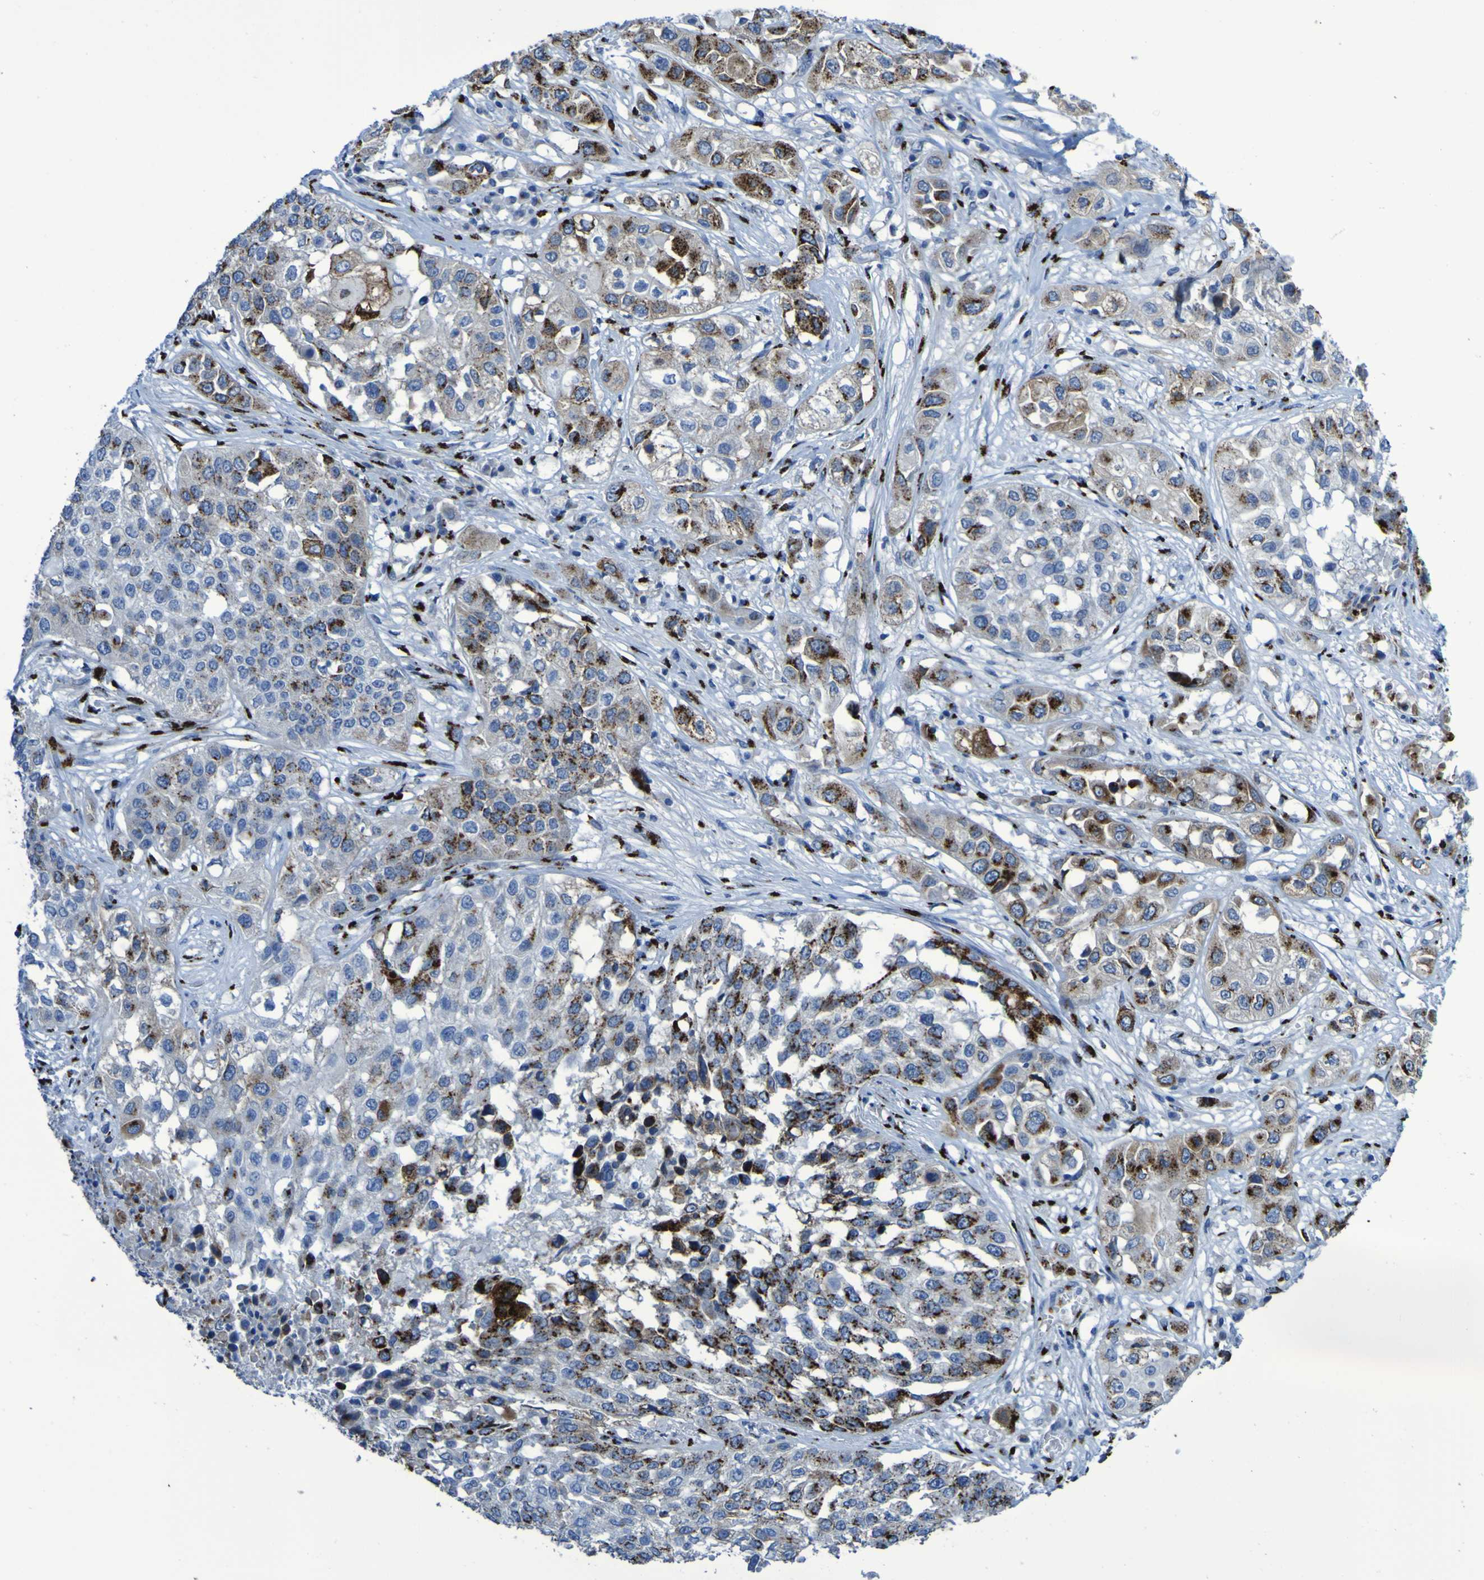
{"staining": {"intensity": "strong", "quantity": "25%-75%", "location": "cytoplasmic/membranous"}, "tissue": "lung cancer", "cell_type": "Tumor cells", "image_type": "cancer", "snomed": [{"axis": "morphology", "description": "Squamous cell carcinoma, NOS"}, {"axis": "topography", "description": "Lung"}], "caption": "A high amount of strong cytoplasmic/membranous positivity is identified in about 25%-75% of tumor cells in squamous cell carcinoma (lung) tissue.", "gene": "GOLM1", "patient": {"sex": "male", "age": 71}}